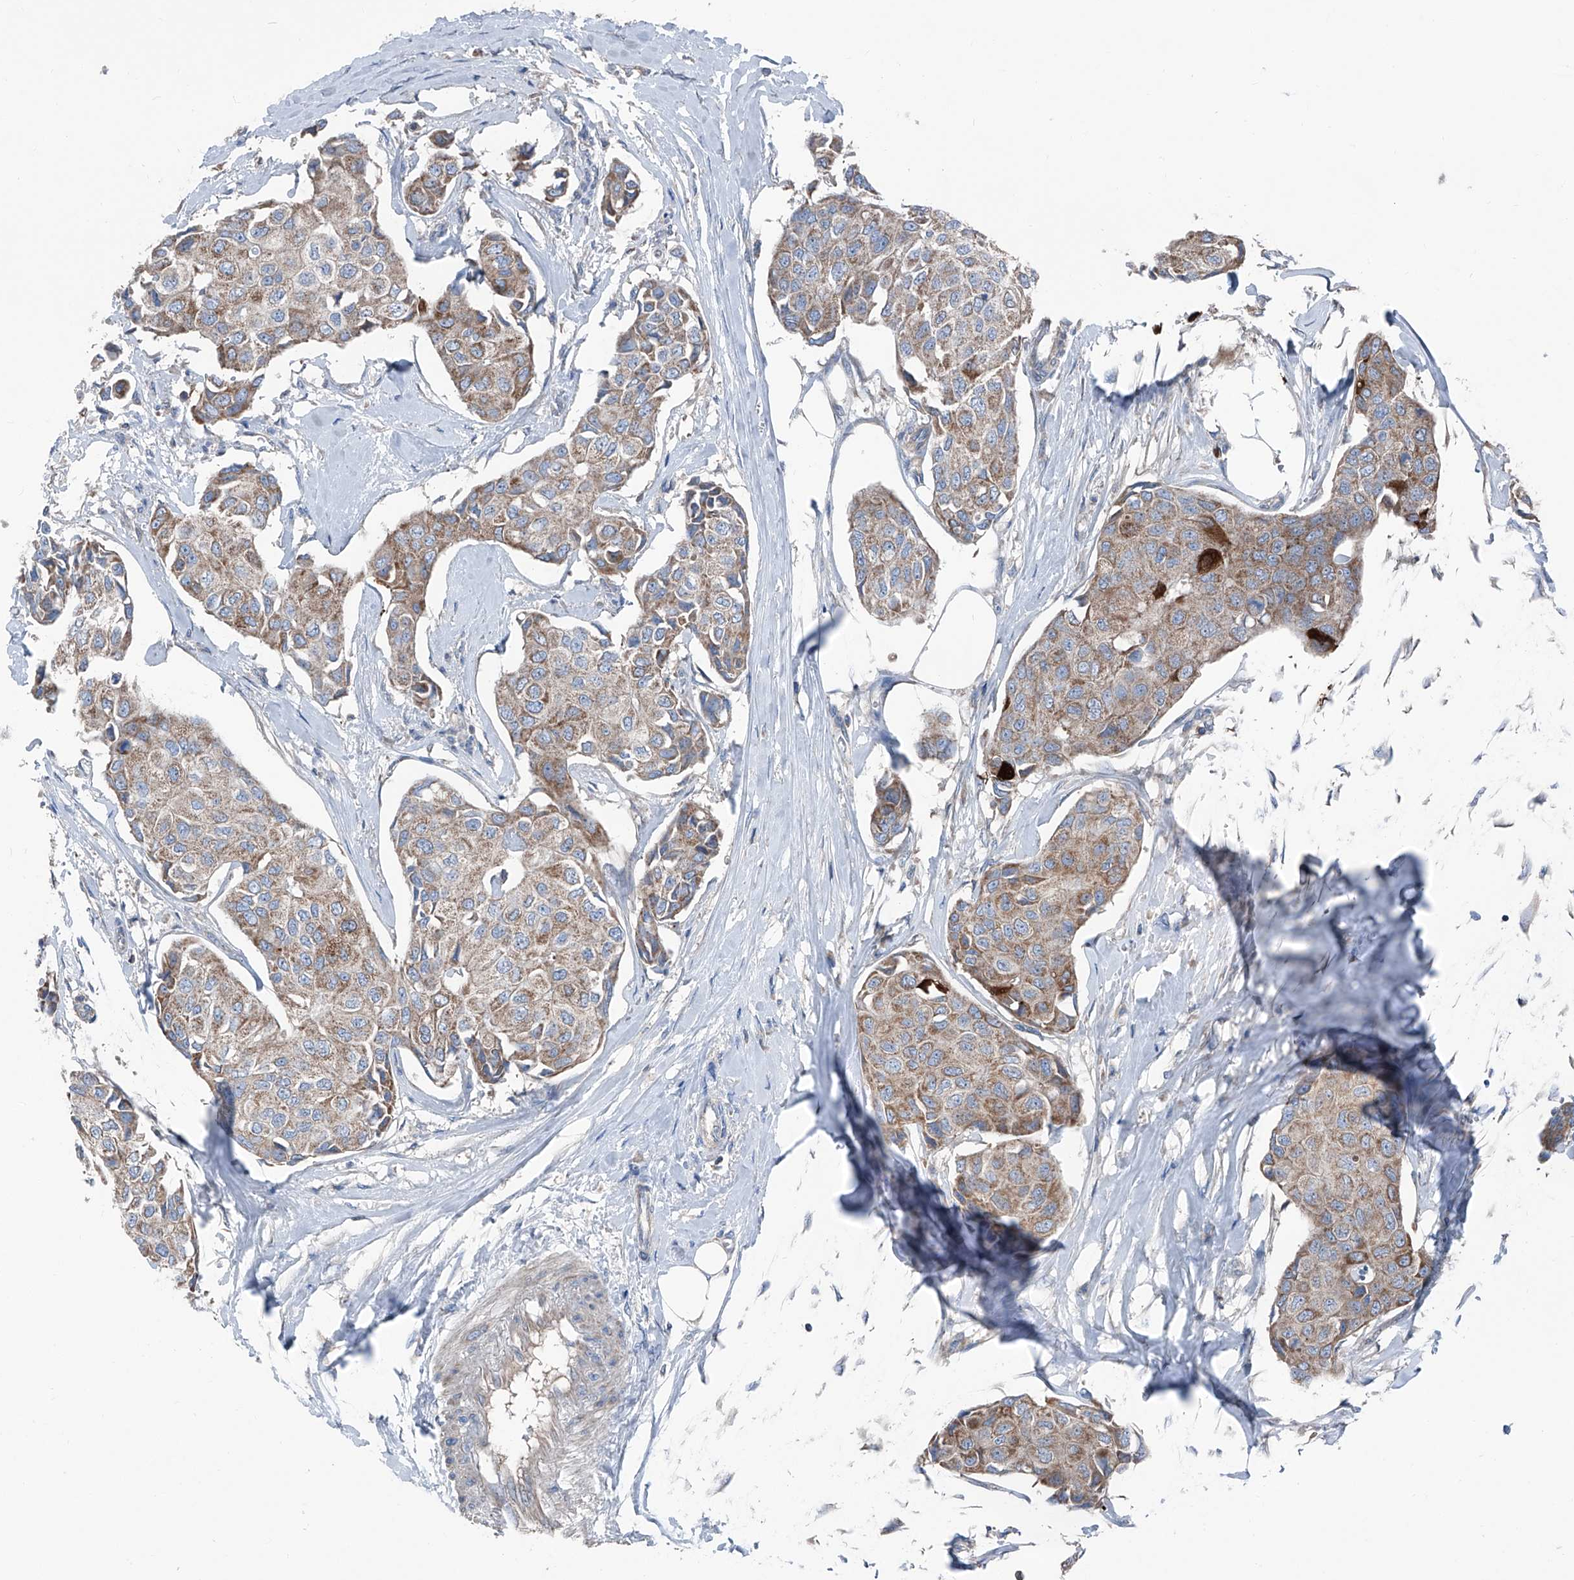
{"staining": {"intensity": "moderate", "quantity": ">75%", "location": "cytoplasmic/membranous"}, "tissue": "breast cancer", "cell_type": "Tumor cells", "image_type": "cancer", "snomed": [{"axis": "morphology", "description": "Duct carcinoma"}, {"axis": "topography", "description": "Breast"}], "caption": "The immunohistochemical stain highlights moderate cytoplasmic/membranous staining in tumor cells of invasive ductal carcinoma (breast) tissue. (IHC, brightfield microscopy, high magnification).", "gene": "GPAT3", "patient": {"sex": "female", "age": 80}}